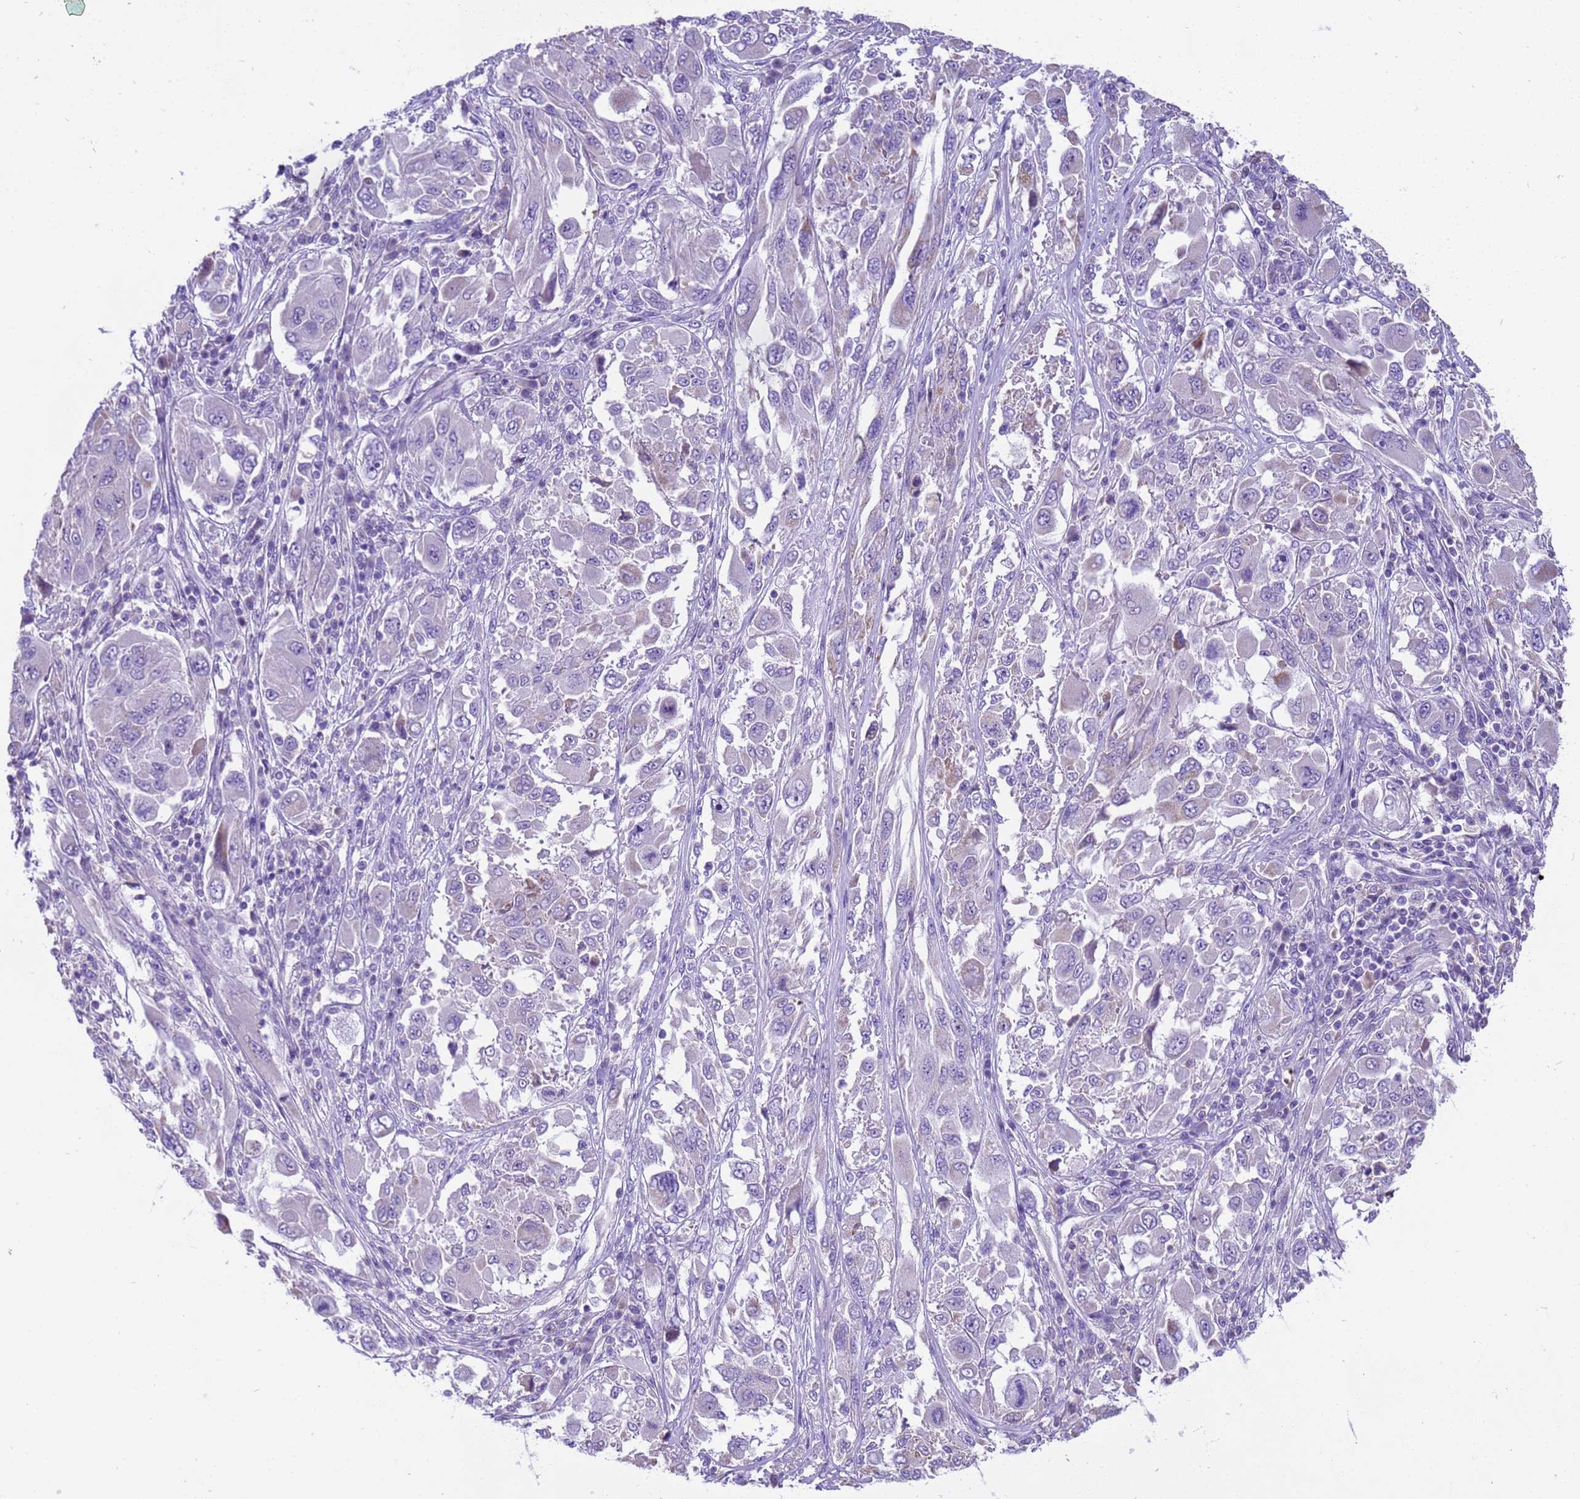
{"staining": {"intensity": "negative", "quantity": "none", "location": "none"}, "tissue": "melanoma", "cell_type": "Tumor cells", "image_type": "cancer", "snomed": [{"axis": "morphology", "description": "Malignant melanoma, NOS"}, {"axis": "topography", "description": "Skin"}], "caption": "There is no significant staining in tumor cells of malignant melanoma.", "gene": "PIEZO2", "patient": {"sex": "female", "age": 91}}